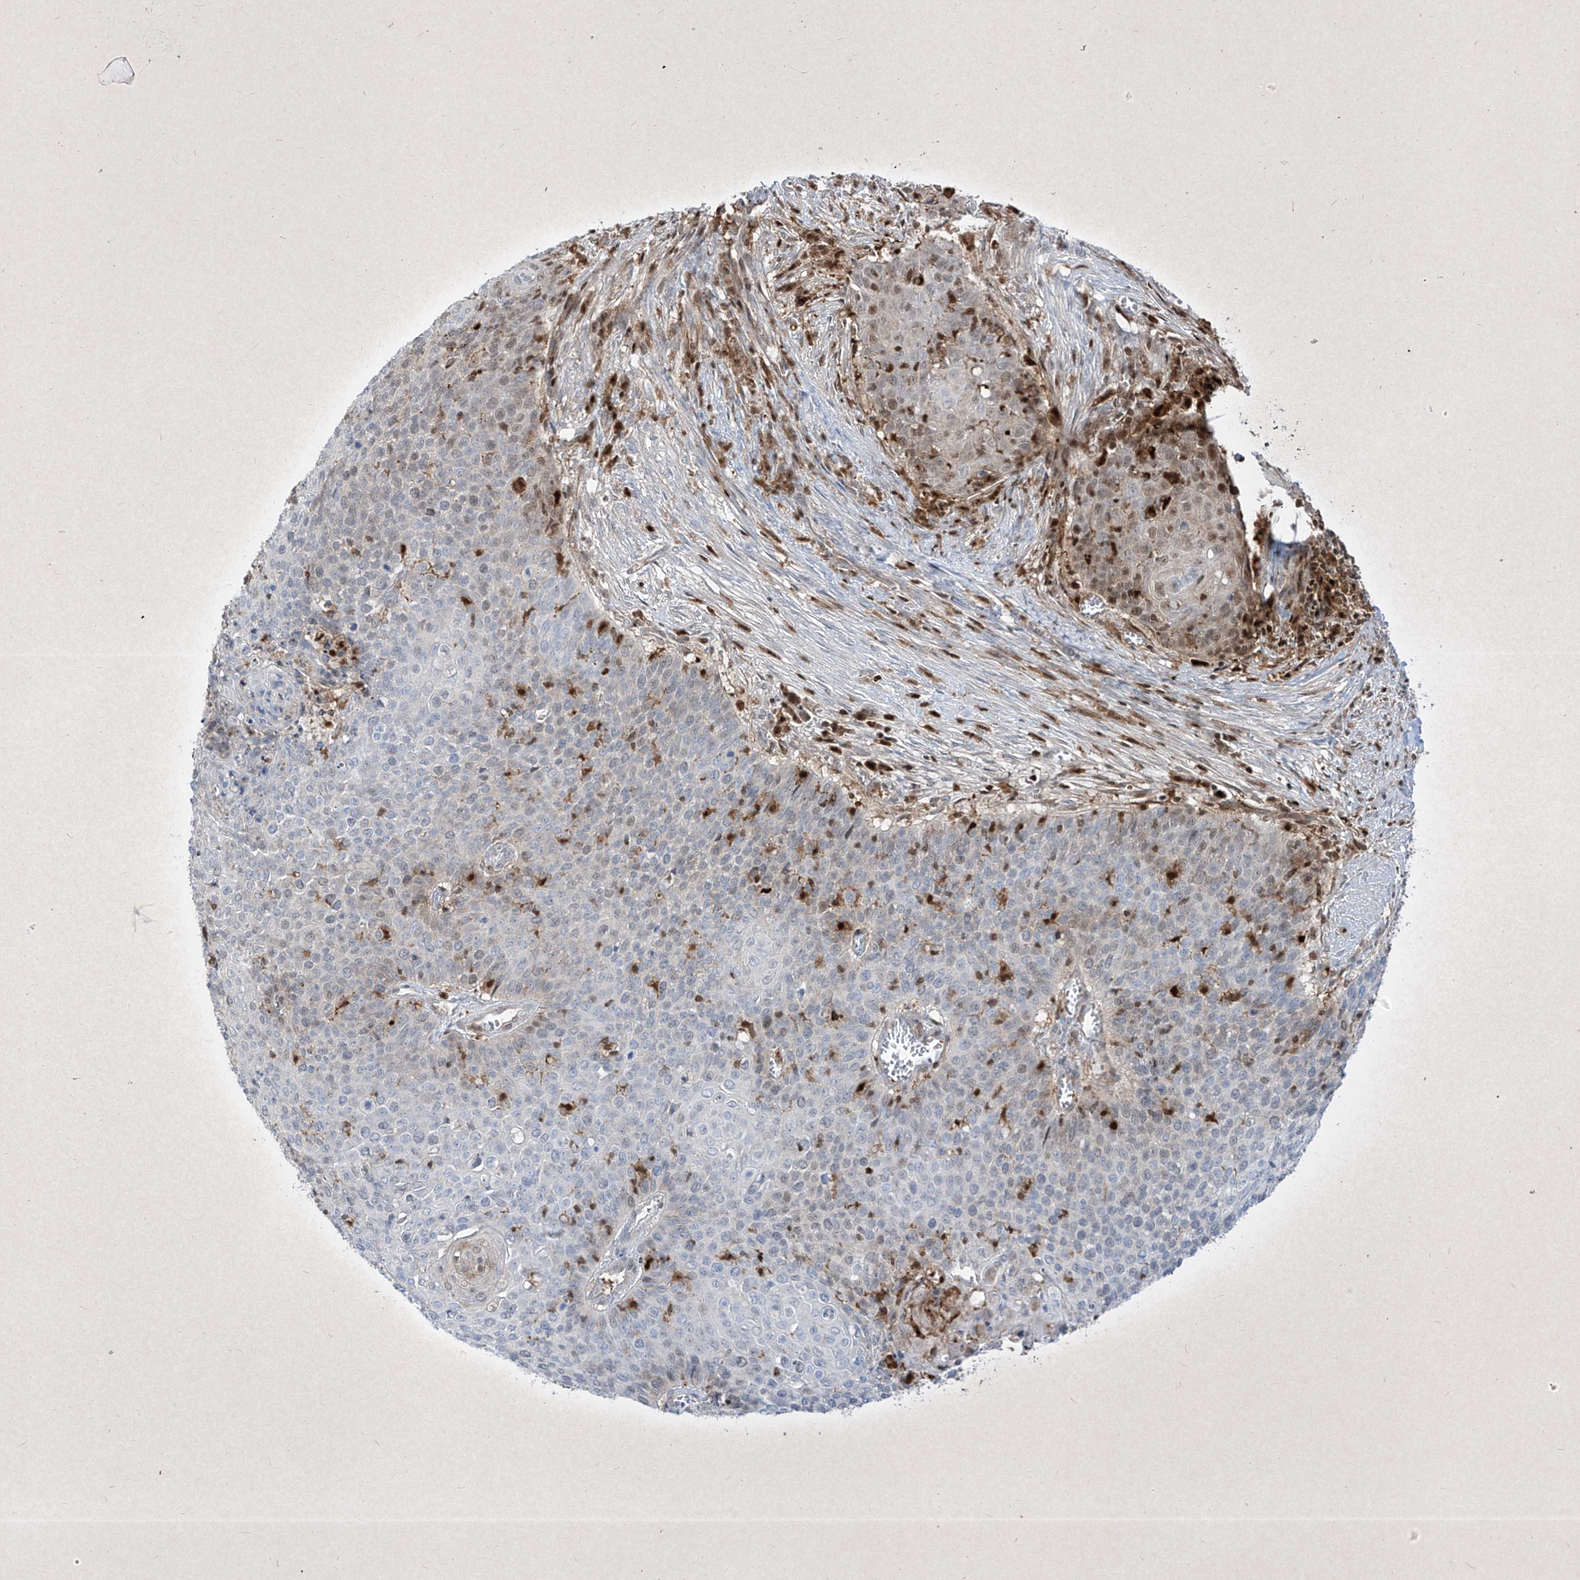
{"staining": {"intensity": "weak", "quantity": "25%-75%", "location": "cytoplasmic/membranous,nuclear"}, "tissue": "cervical cancer", "cell_type": "Tumor cells", "image_type": "cancer", "snomed": [{"axis": "morphology", "description": "Squamous cell carcinoma, NOS"}, {"axis": "topography", "description": "Cervix"}], "caption": "Cervical cancer stained with a protein marker reveals weak staining in tumor cells.", "gene": "PSMB10", "patient": {"sex": "female", "age": 39}}